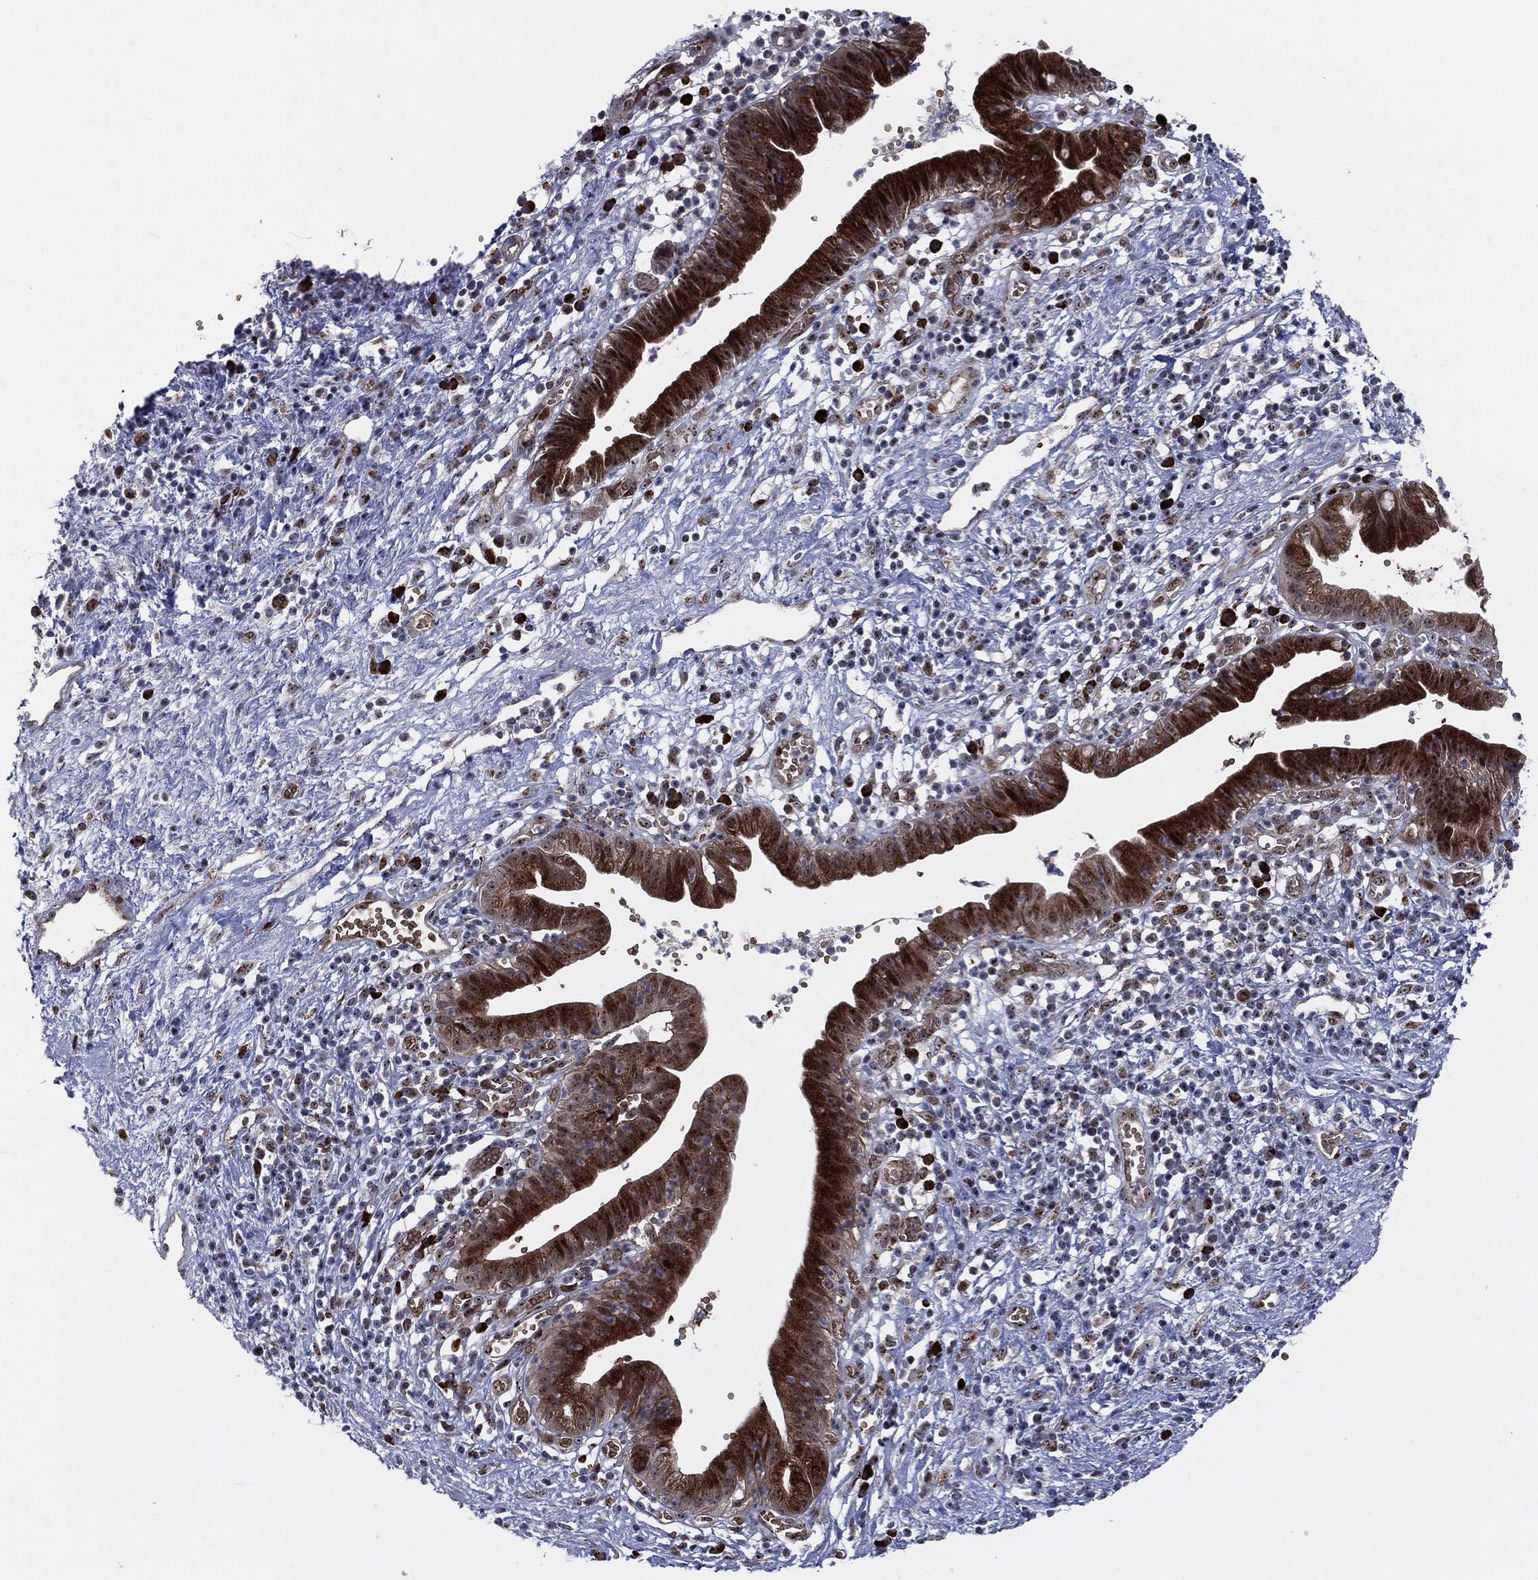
{"staining": {"intensity": "strong", "quantity": ">75%", "location": "cytoplasmic/membranous,nuclear"}, "tissue": "pancreatic cancer", "cell_type": "Tumor cells", "image_type": "cancer", "snomed": [{"axis": "morphology", "description": "Adenocarcinoma, NOS"}, {"axis": "topography", "description": "Pancreas"}], "caption": "Tumor cells display high levels of strong cytoplasmic/membranous and nuclear positivity in approximately >75% of cells in pancreatic cancer (adenocarcinoma). (IHC, brightfield microscopy, high magnification).", "gene": "VHL", "patient": {"sex": "female", "age": 73}}